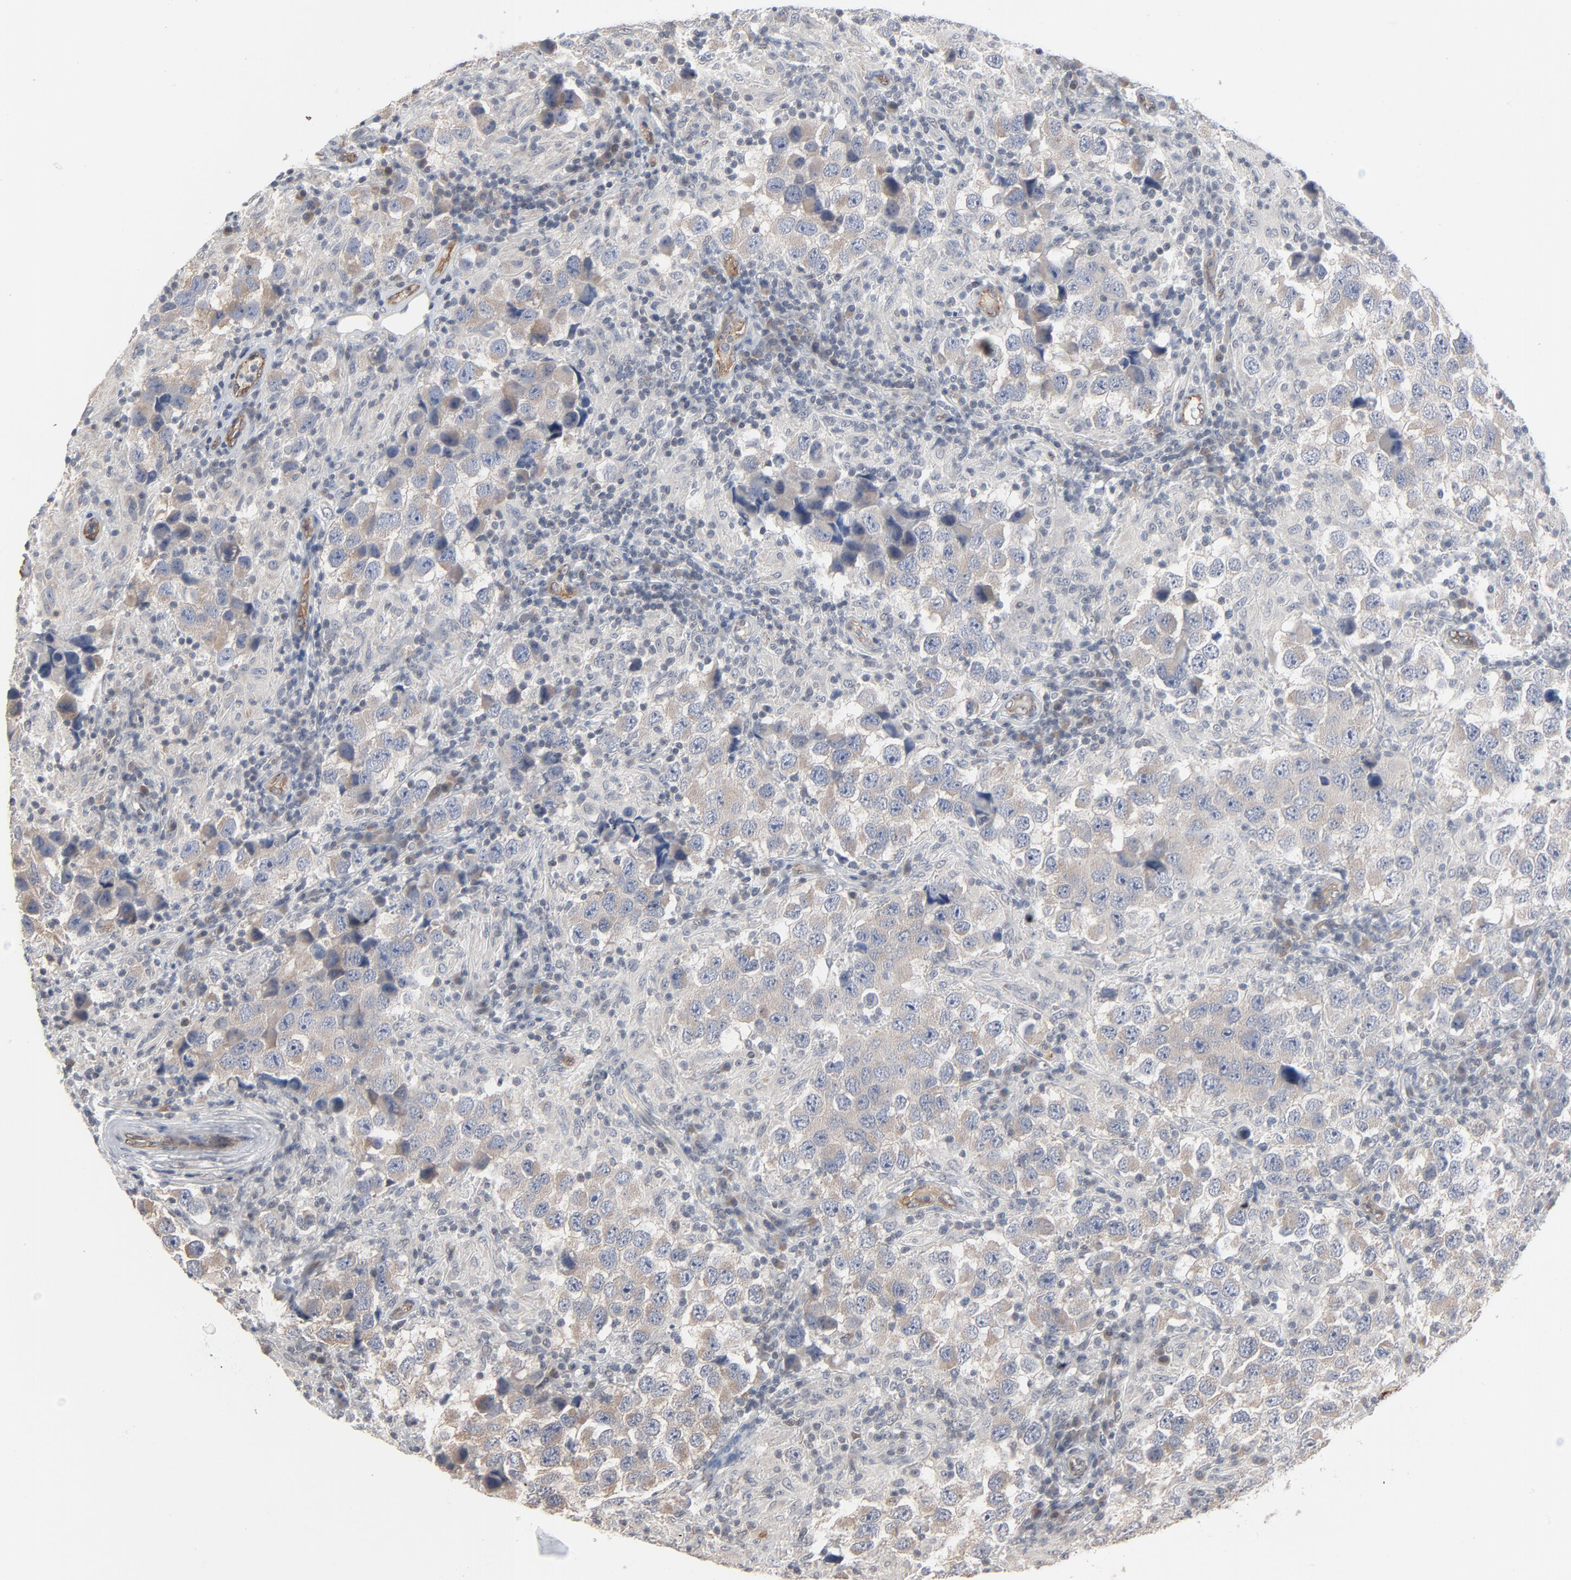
{"staining": {"intensity": "weak", "quantity": ">75%", "location": "cytoplasmic/membranous"}, "tissue": "testis cancer", "cell_type": "Tumor cells", "image_type": "cancer", "snomed": [{"axis": "morphology", "description": "Carcinoma, Embryonal, NOS"}, {"axis": "topography", "description": "Testis"}], "caption": "Protein analysis of testis cancer (embryonal carcinoma) tissue displays weak cytoplasmic/membranous expression in approximately >75% of tumor cells. The staining was performed using DAB (3,3'-diaminobenzidine), with brown indicating positive protein expression. Nuclei are stained blue with hematoxylin.", "gene": "ITPR3", "patient": {"sex": "male", "age": 21}}